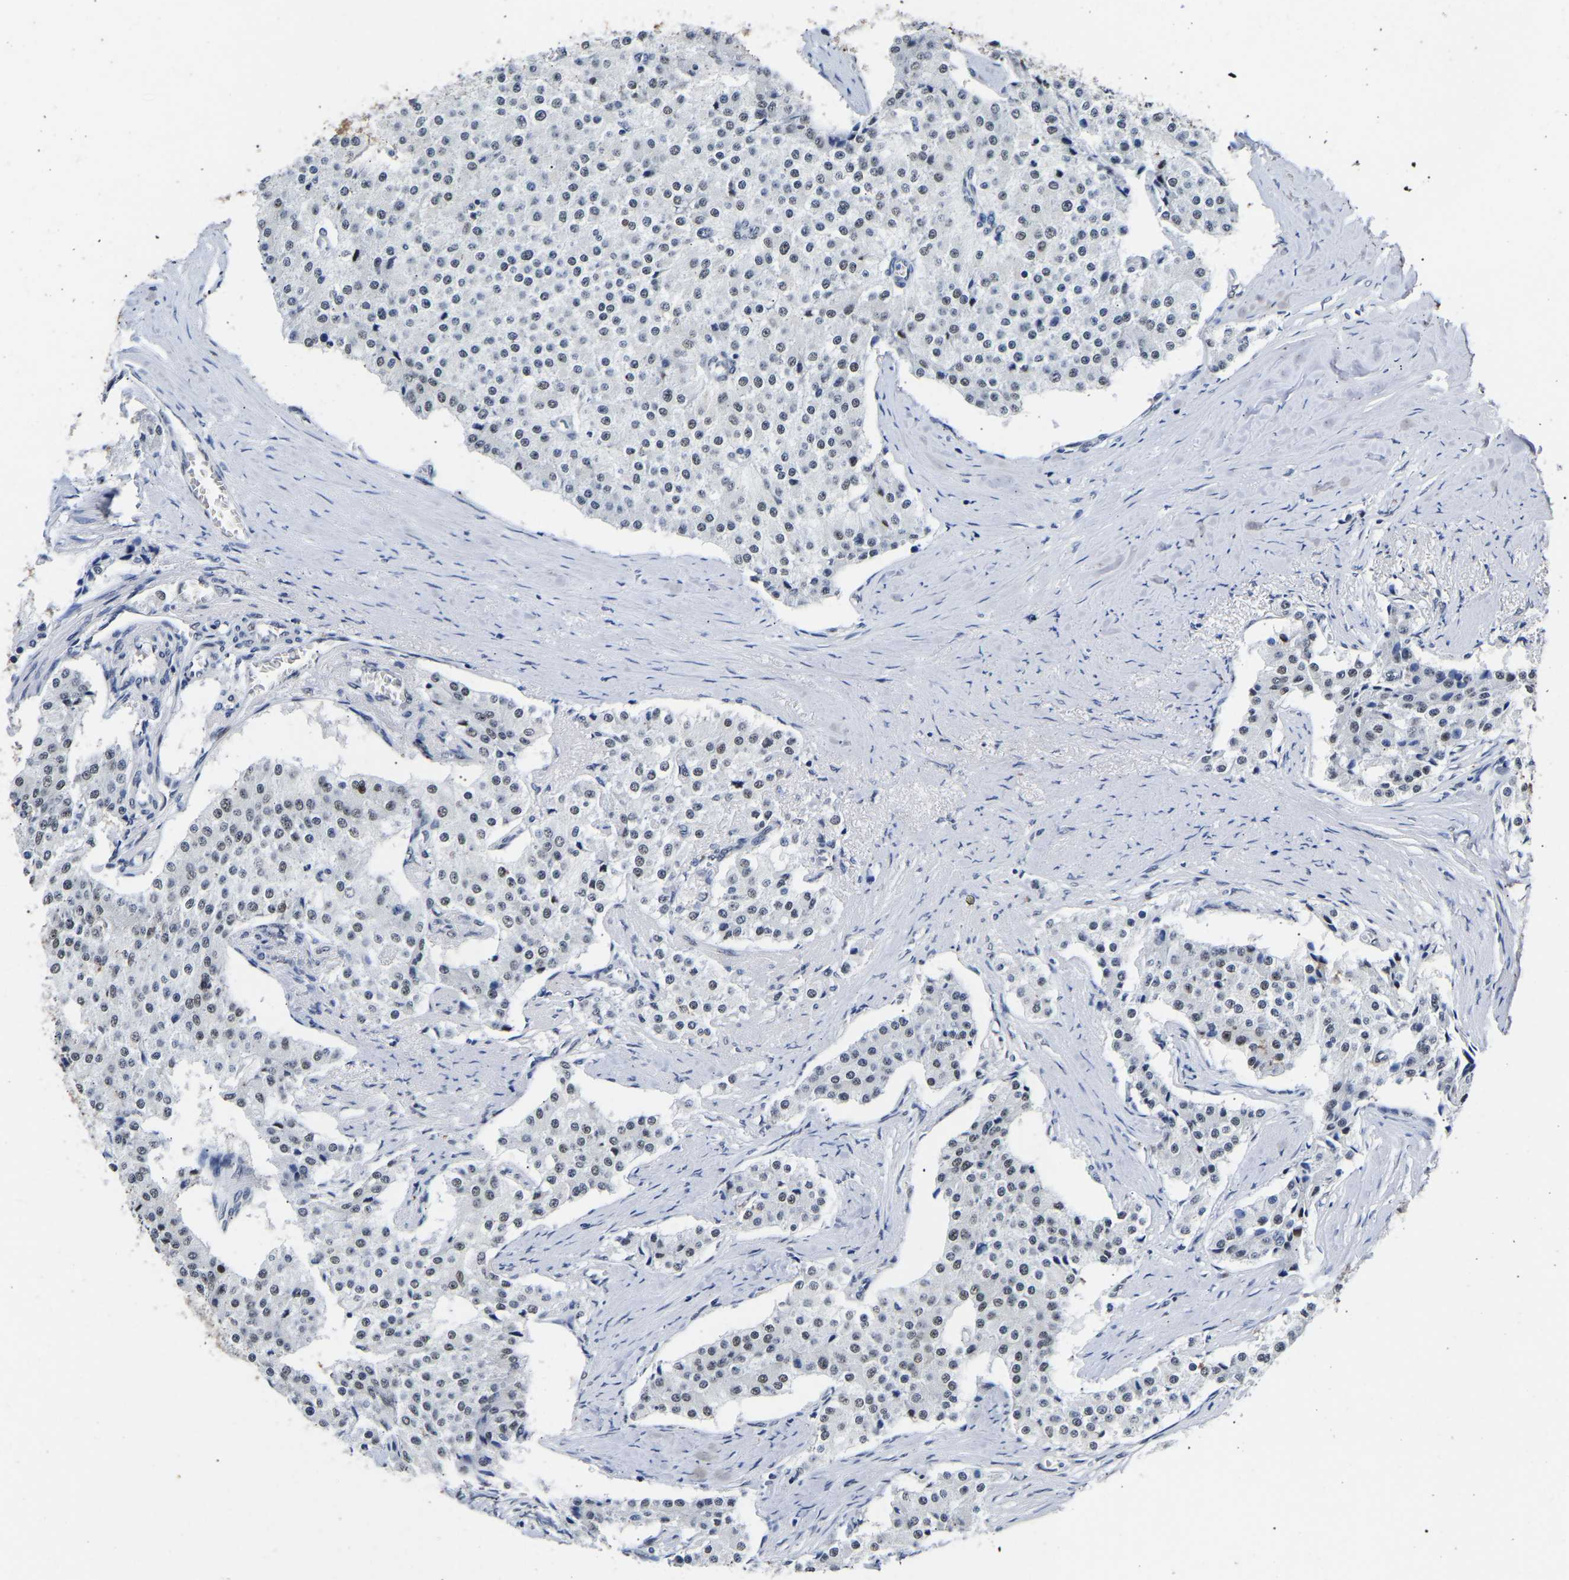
{"staining": {"intensity": "negative", "quantity": "none", "location": "none"}, "tissue": "carcinoid", "cell_type": "Tumor cells", "image_type": "cancer", "snomed": [{"axis": "morphology", "description": "Carcinoid, malignant, NOS"}, {"axis": "topography", "description": "Colon"}], "caption": "The micrograph reveals no significant expression in tumor cells of carcinoid.", "gene": "PTRHD1", "patient": {"sex": "female", "age": 52}}